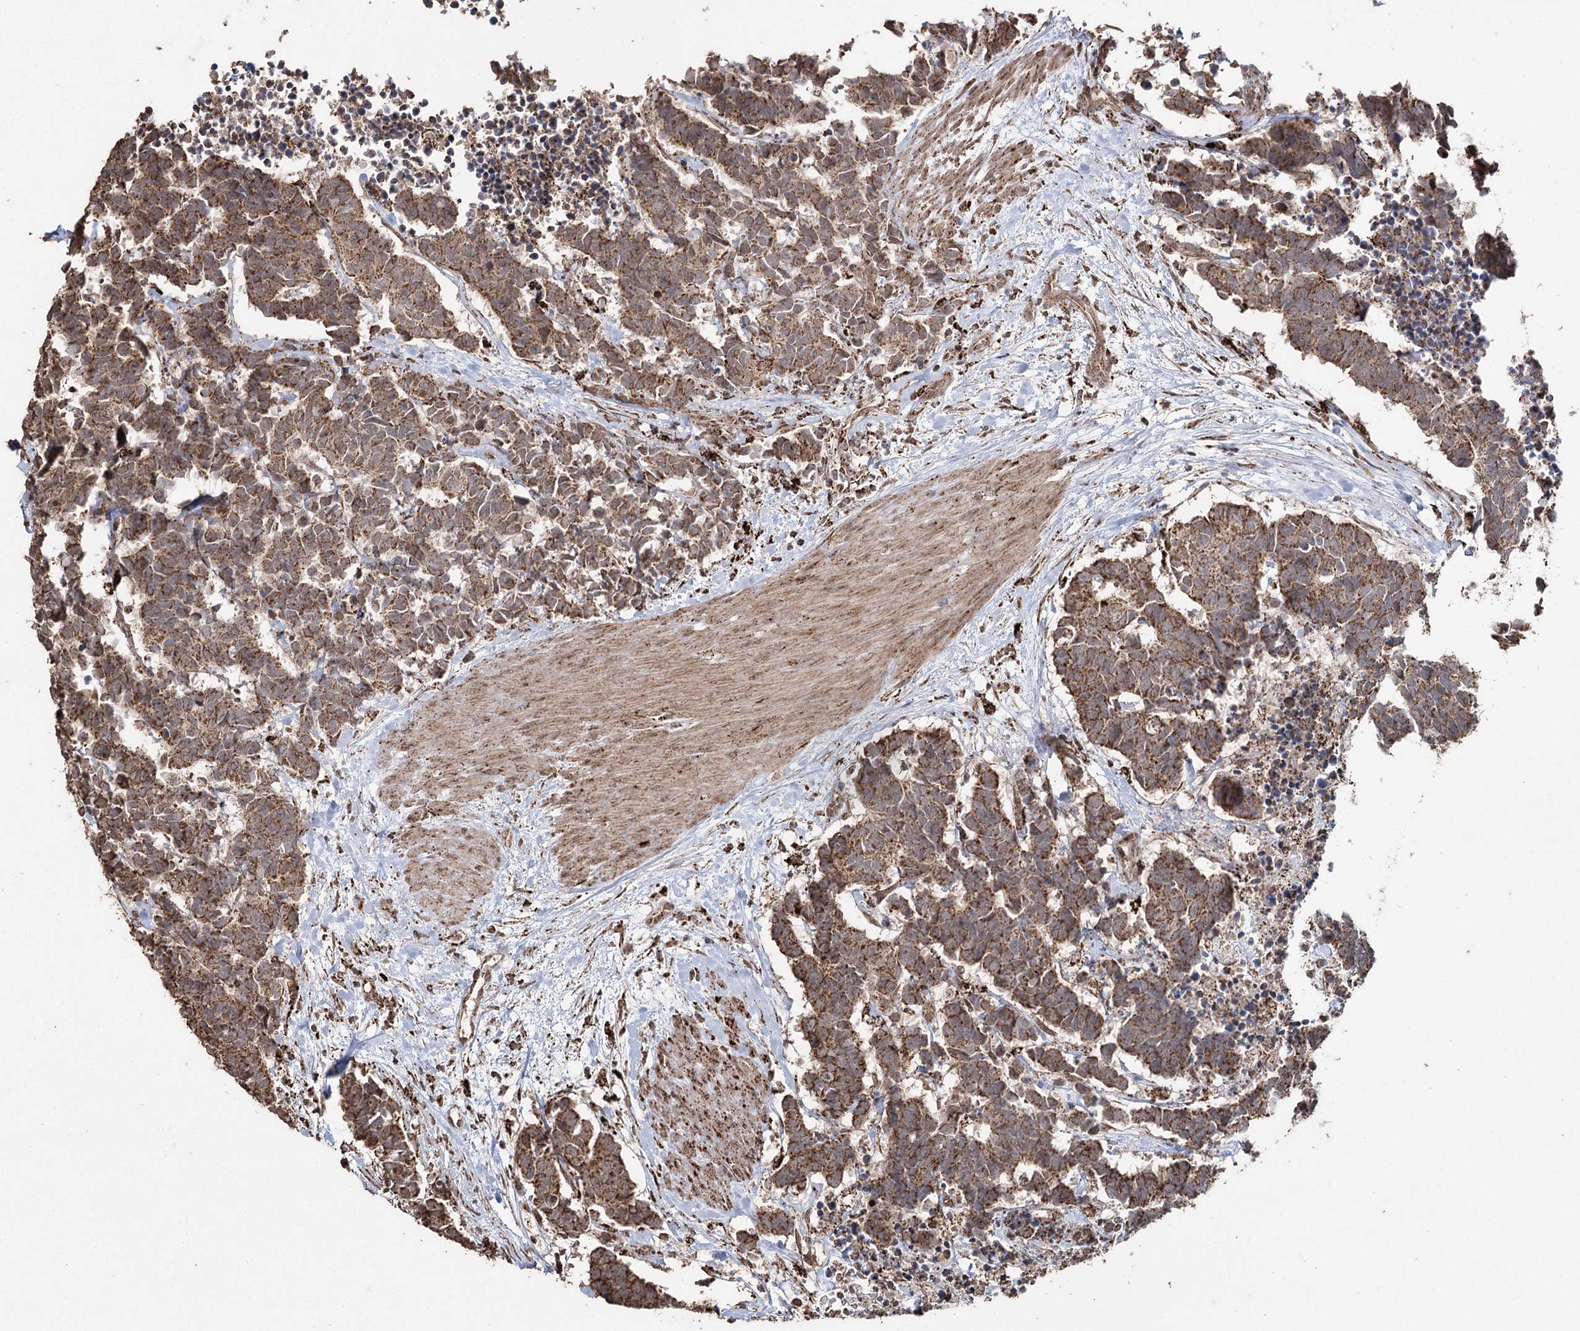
{"staining": {"intensity": "moderate", "quantity": ">75%", "location": "cytoplasmic/membranous"}, "tissue": "carcinoid", "cell_type": "Tumor cells", "image_type": "cancer", "snomed": [{"axis": "morphology", "description": "Carcinoma, NOS"}, {"axis": "morphology", "description": "Carcinoid, malignant, NOS"}, {"axis": "topography", "description": "Urinary bladder"}], "caption": "There is medium levels of moderate cytoplasmic/membranous expression in tumor cells of carcinoid, as demonstrated by immunohistochemical staining (brown color).", "gene": "SLF2", "patient": {"sex": "male", "age": 57}}